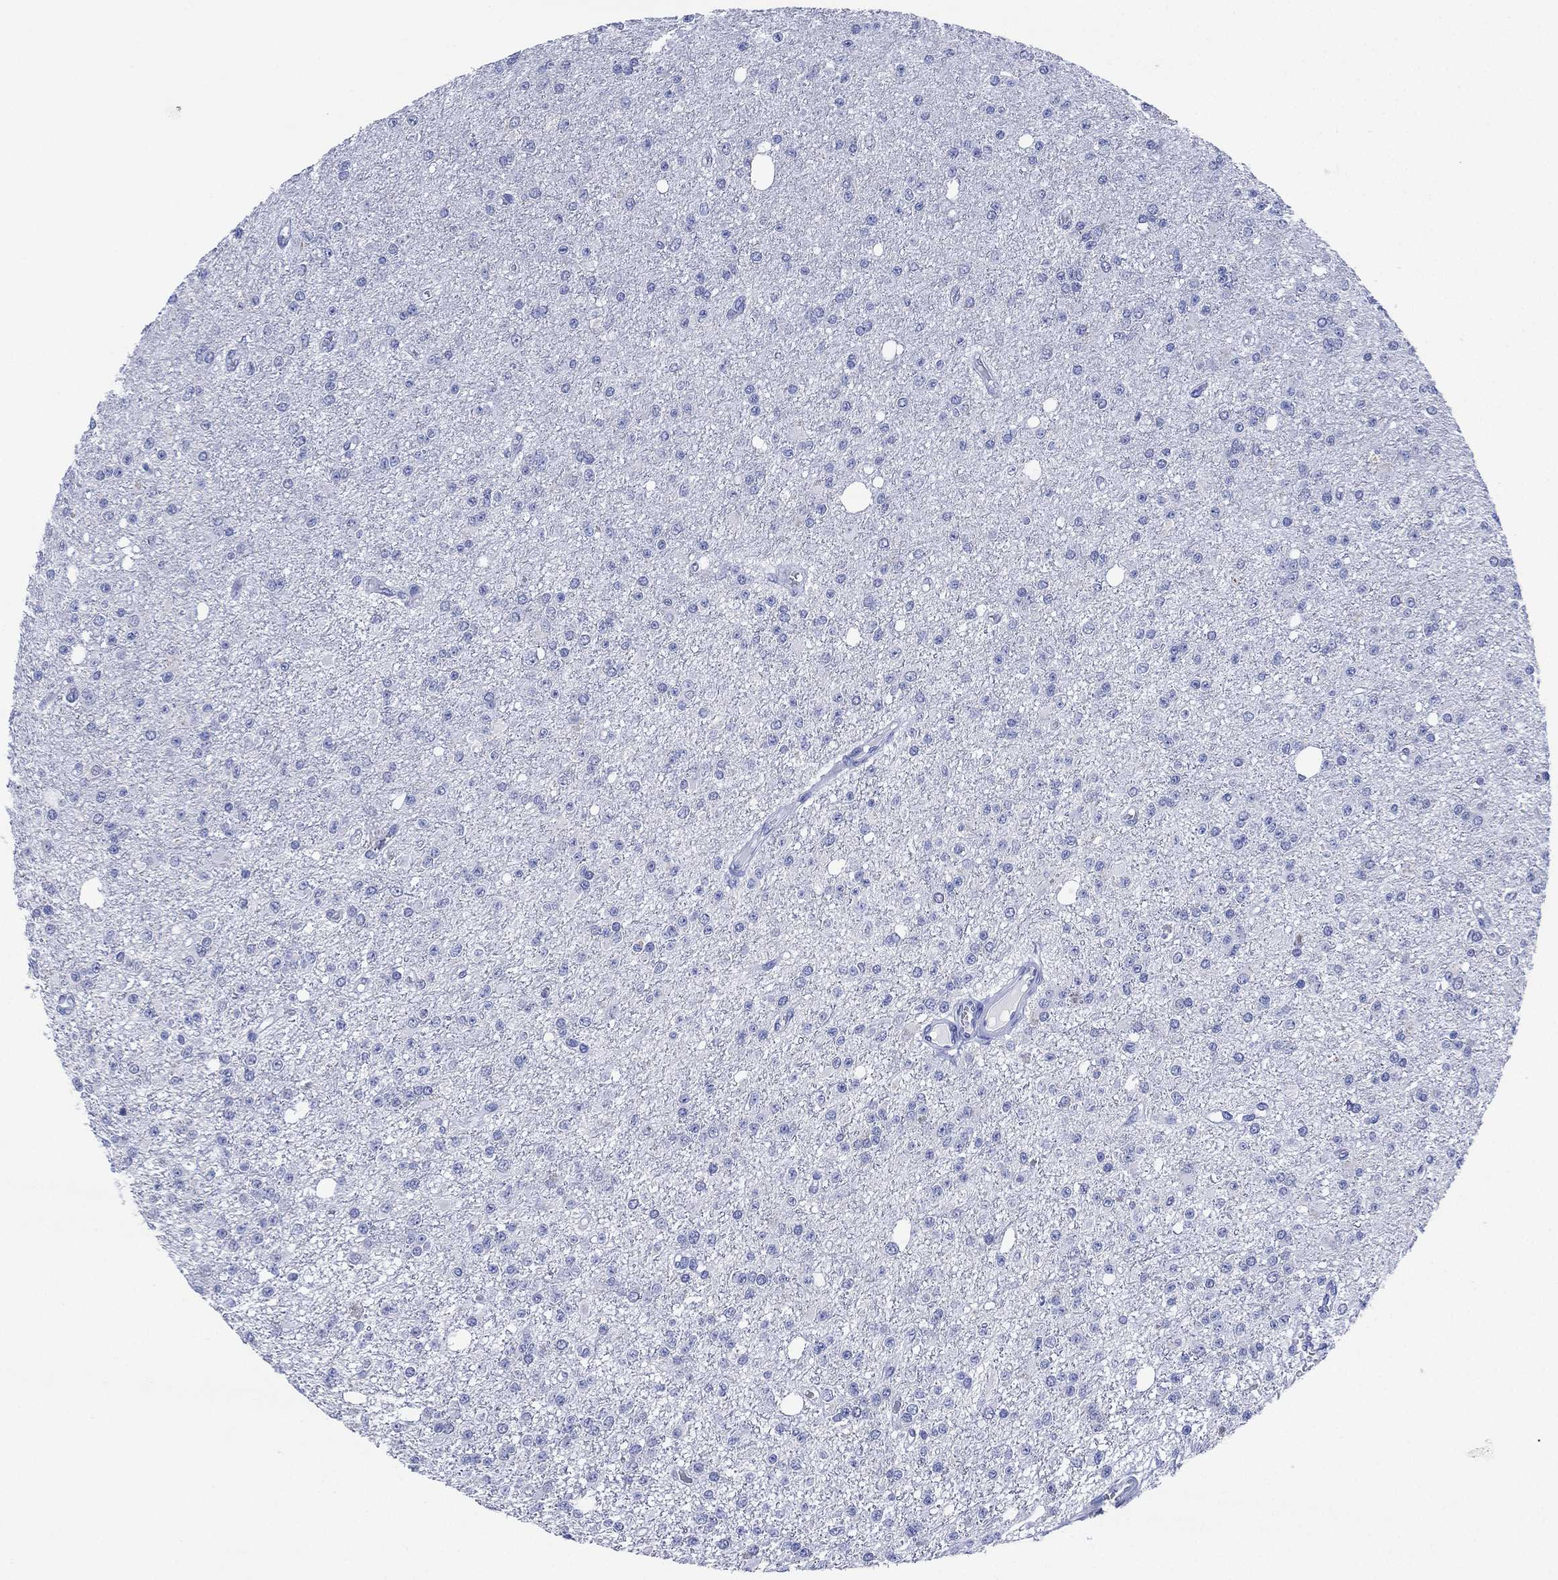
{"staining": {"intensity": "negative", "quantity": "none", "location": "none"}, "tissue": "glioma", "cell_type": "Tumor cells", "image_type": "cancer", "snomed": [{"axis": "morphology", "description": "Glioma, malignant, Low grade"}, {"axis": "topography", "description": "Brain"}], "caption": "Tumor cells are negative for brown protein staining in low-grade glioma (malignant).", "gene": "SLC9C2", "patient": {"sex": "female", "age": 45}}